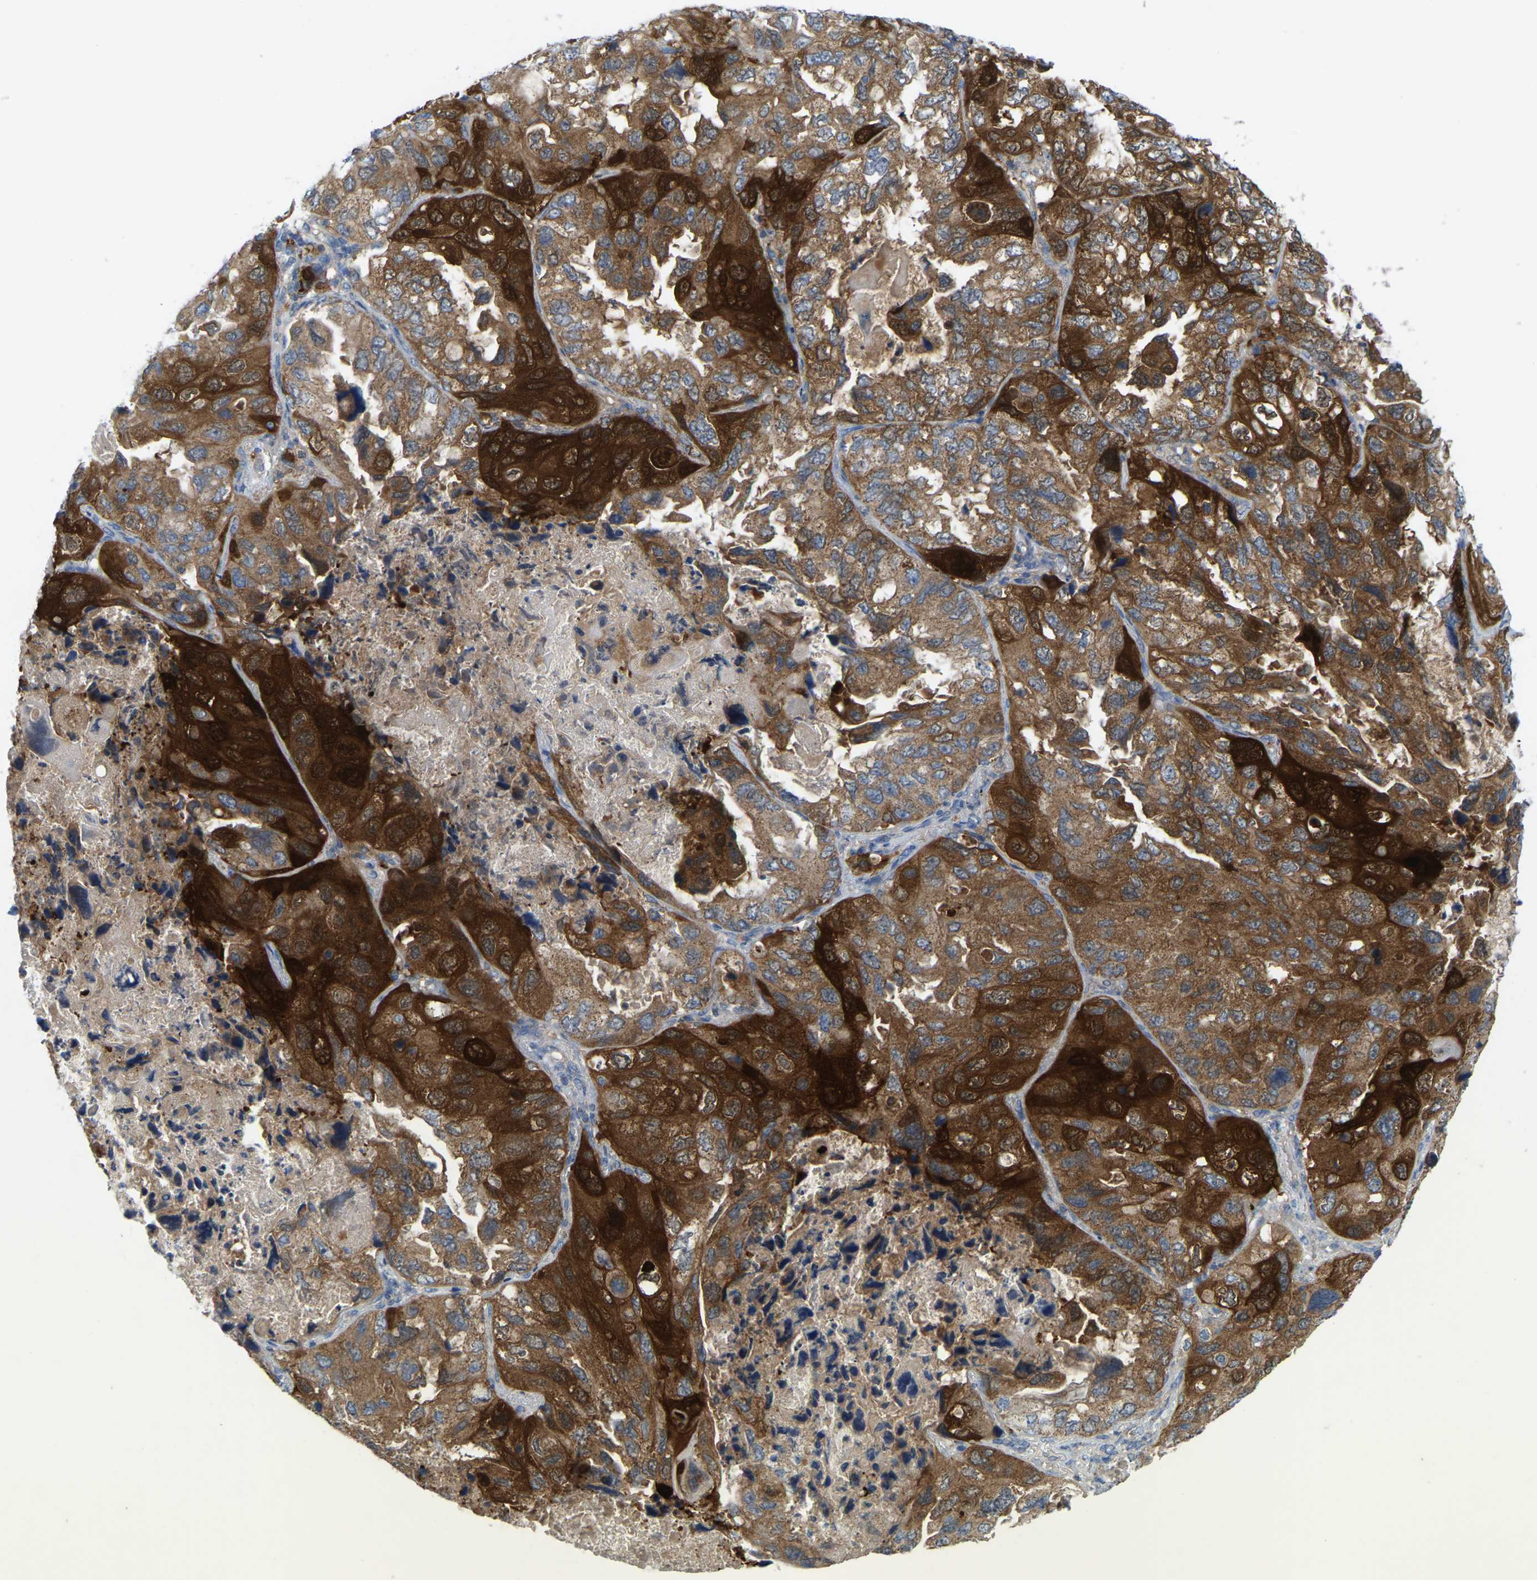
{"staining": {"intensity": "strong", "quantity": ">75%", "location": "cytoplasmic/membranous"}, "tissue": "lung cancer", "cell_type": "Tumor cells", "image_type": "cancer", "snomed": [{"axis": "morphology", "description": "Squamous cell carcinoma, NOS"}, {"axis": "topography", "description": "Lung"}], "caption": "A brown stain labels strong cytoplasmic/membranous expression of a protein in lung cancer (squamous cell carcinoma) tumor cells.", "gene": "SERPINB5", "patient": {"sex": "female", "age": 73}}